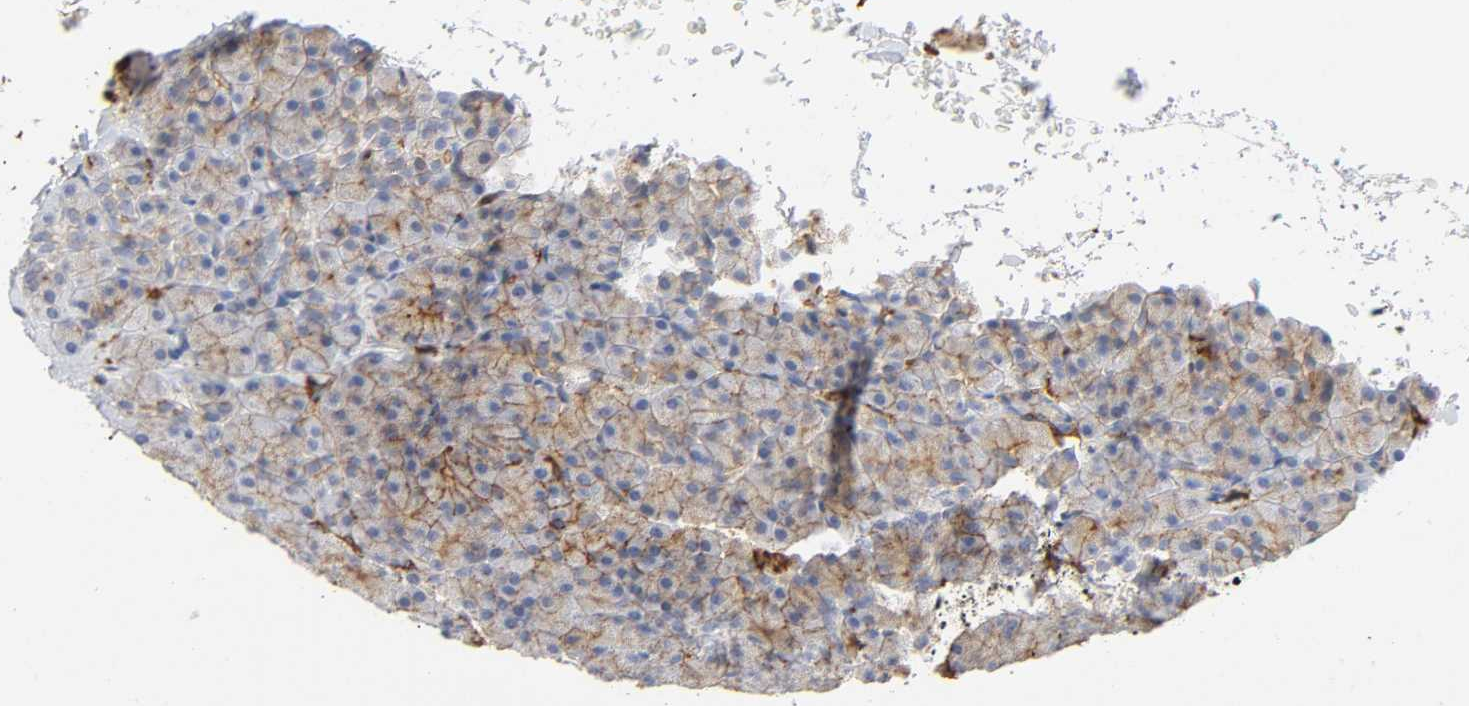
{"staining": {"intensity": "weak", "quantity": "25%-75%", "location": "cytoplasmic/membranous"}, "tissue": "pancreas", "cell_type": "Exocrine glandular cells", "image_type": "normal", "snomed": [{"axis": "morphology", "description": "Normal tissue, NOS"}, {"axis": "topography", "description": "Pancreas"}], "caption": "Immunohistochemistry photomicrograph of benign pancreas: pancreas stained using immunohistochemistry (IHC) exhibits low levels of weak protein expression localized specifically in the cytoplasmic/membranous of exocrine glandular cells, appearing as a cytoplasmic/membranous brown color.", "gene": "LYN", "patient": {"sex": "female", "age": 43}}